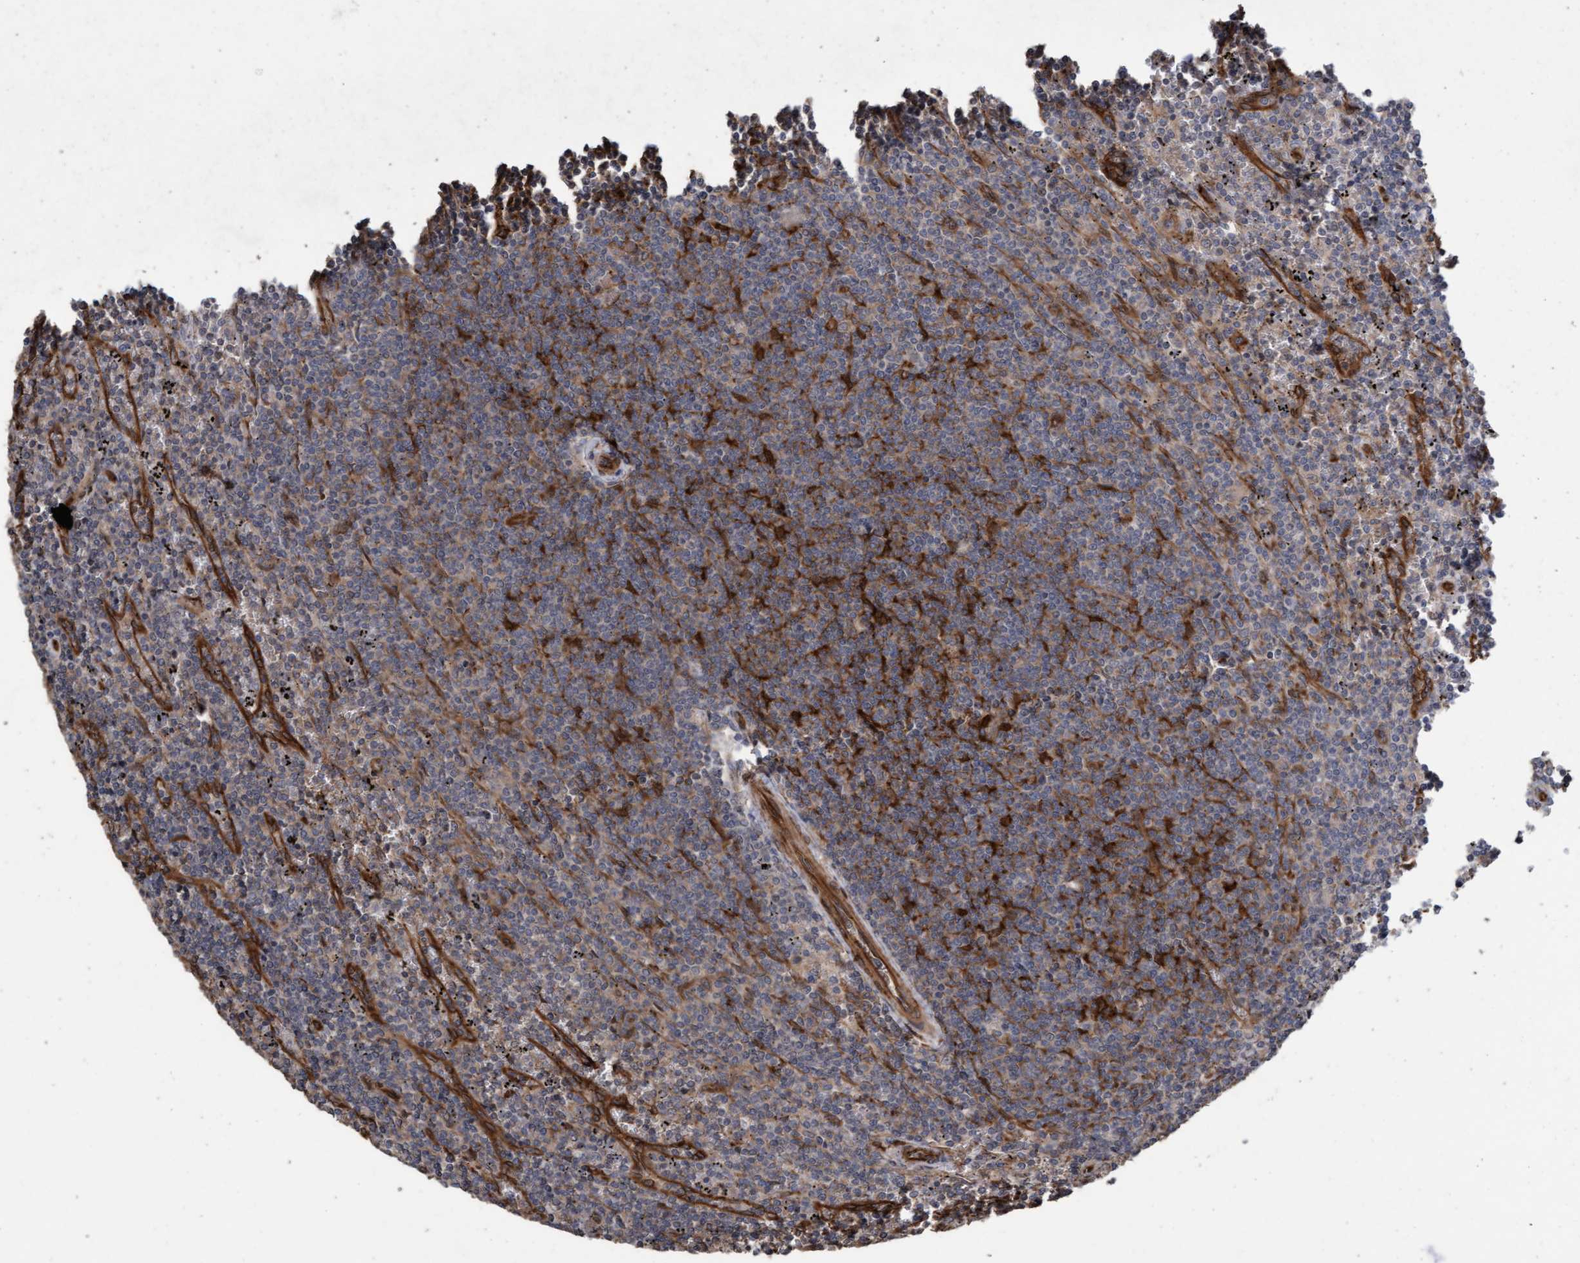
{"staining": {"intensity": "moderate", "quantity": "<25%", "location": "cytoplasmic/membranous"}, "tissue": "lymphoma", "cell_type": "Tumor cells", "image_type": "cancer", "snomed": [{"axis": "morphology", "description": "Malignant lymphoma, non-Hodgkin's type, Low grade"}, {"axis": "topography", "description": "Spleen"}], "caption": "Tumor cells demonstrate low levels of moderate cytoplasmic/membranous expression in approximately <25% of cells in lymphoma. The staining was performed using DAB (3,3'-diaminobenzidine), with brown indicating positive protein expression. Nuclei are stained blue with hematoxylin.", "gene": "CDC42EP4", "patient": {"sex": "female", "age": 50}}